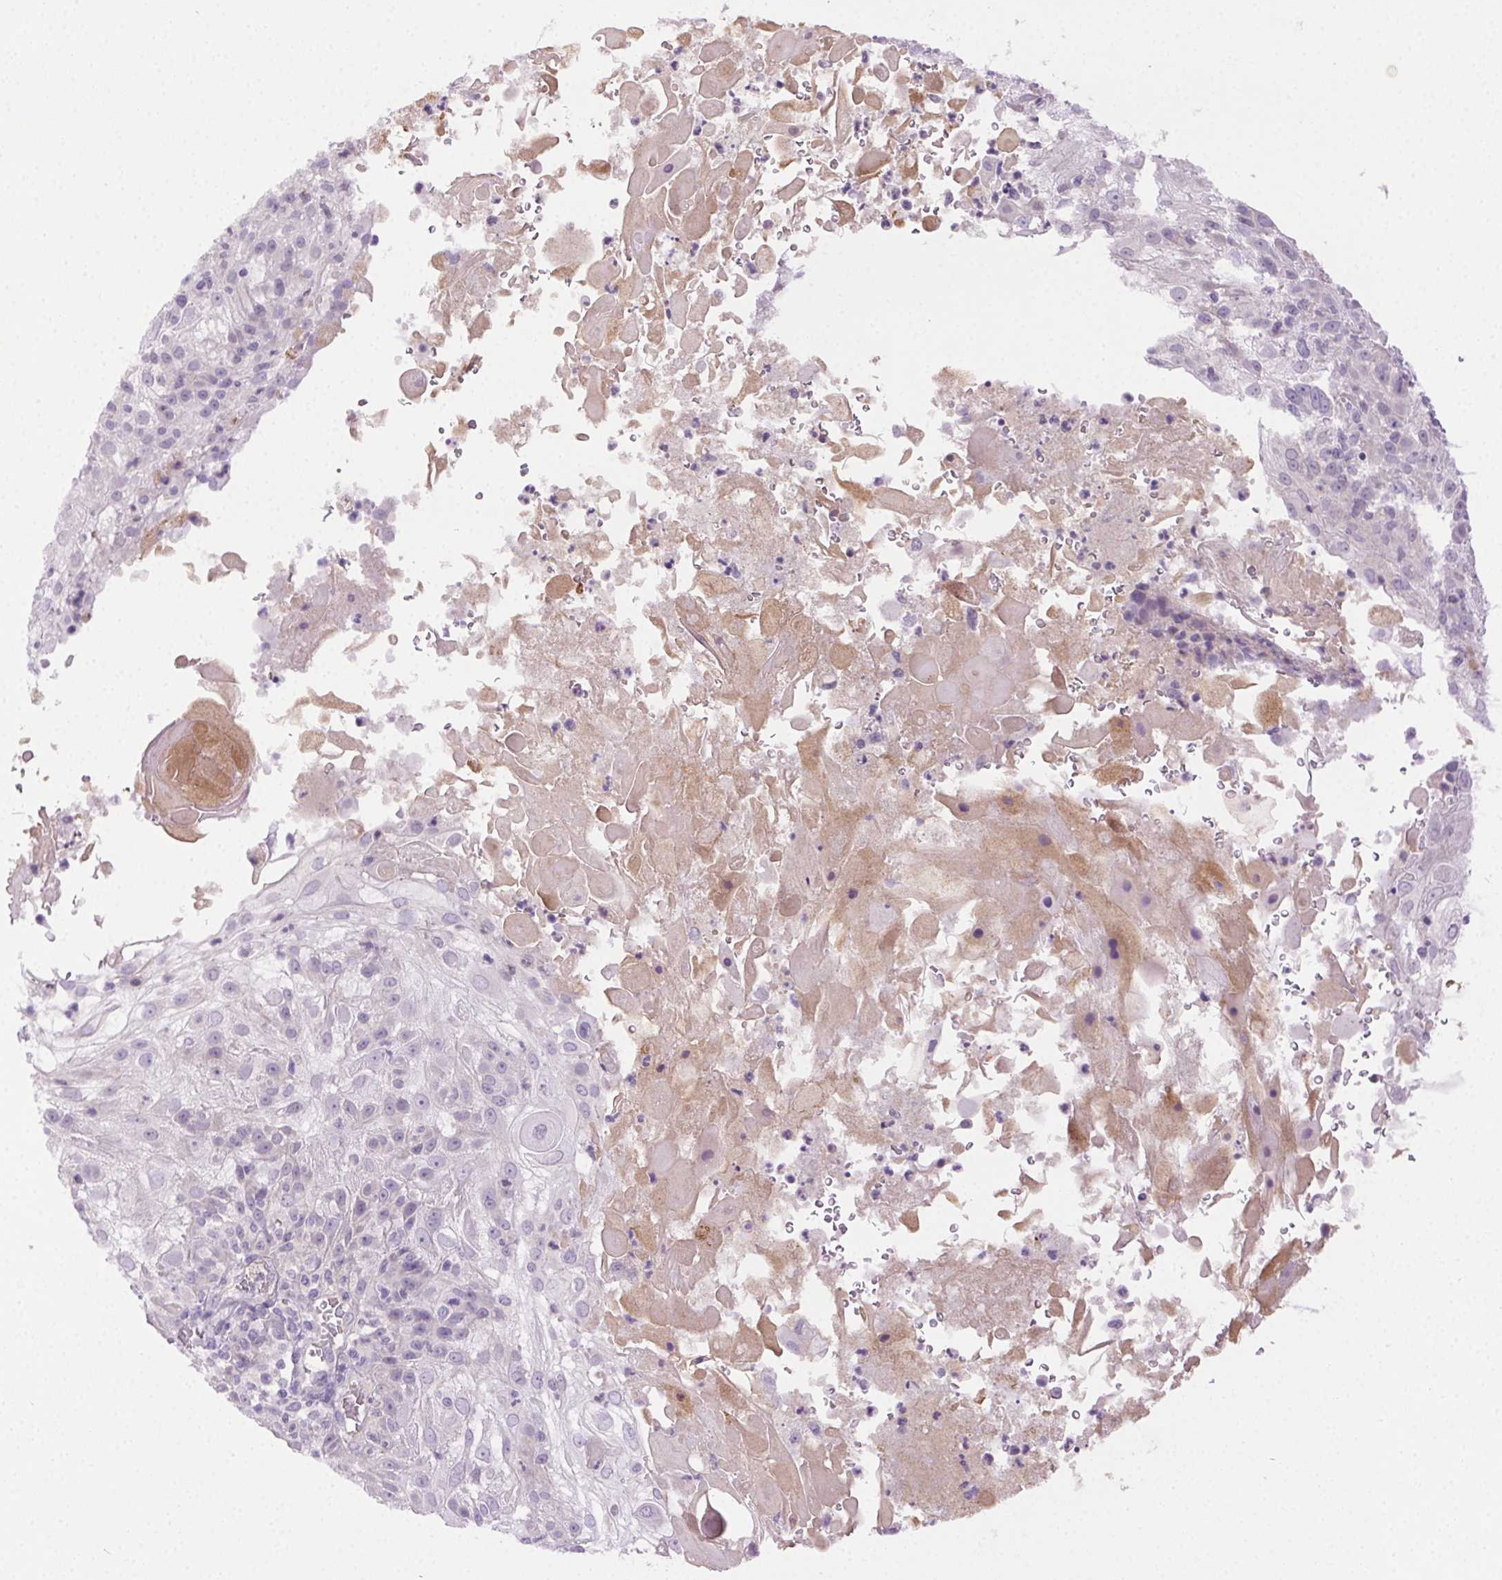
{"staining": {"intensity": "negative", "quantity": "none", "location": "none"}, "tissue": "skin cancer", "cell_type": "Tumor cells", "image_type": "cancer", "snomed": [{"axis": "morphology", "description": "Normal tissue, NOS"}, {"axis": "morphology", "description": "Squamous cell carcinoma, NOS"}, {"axis": "topography", "description": "Skin"}], "caption": "Tumor cells are negative for brown protein staining in skin cancer (squamous cell carcinoma). (DAB (3,3'-diaminobenzidine) IHC with hematoxylin counter stain).", "gene": "BPIFB2", "patient": {"sex": "female", "age": 83}}